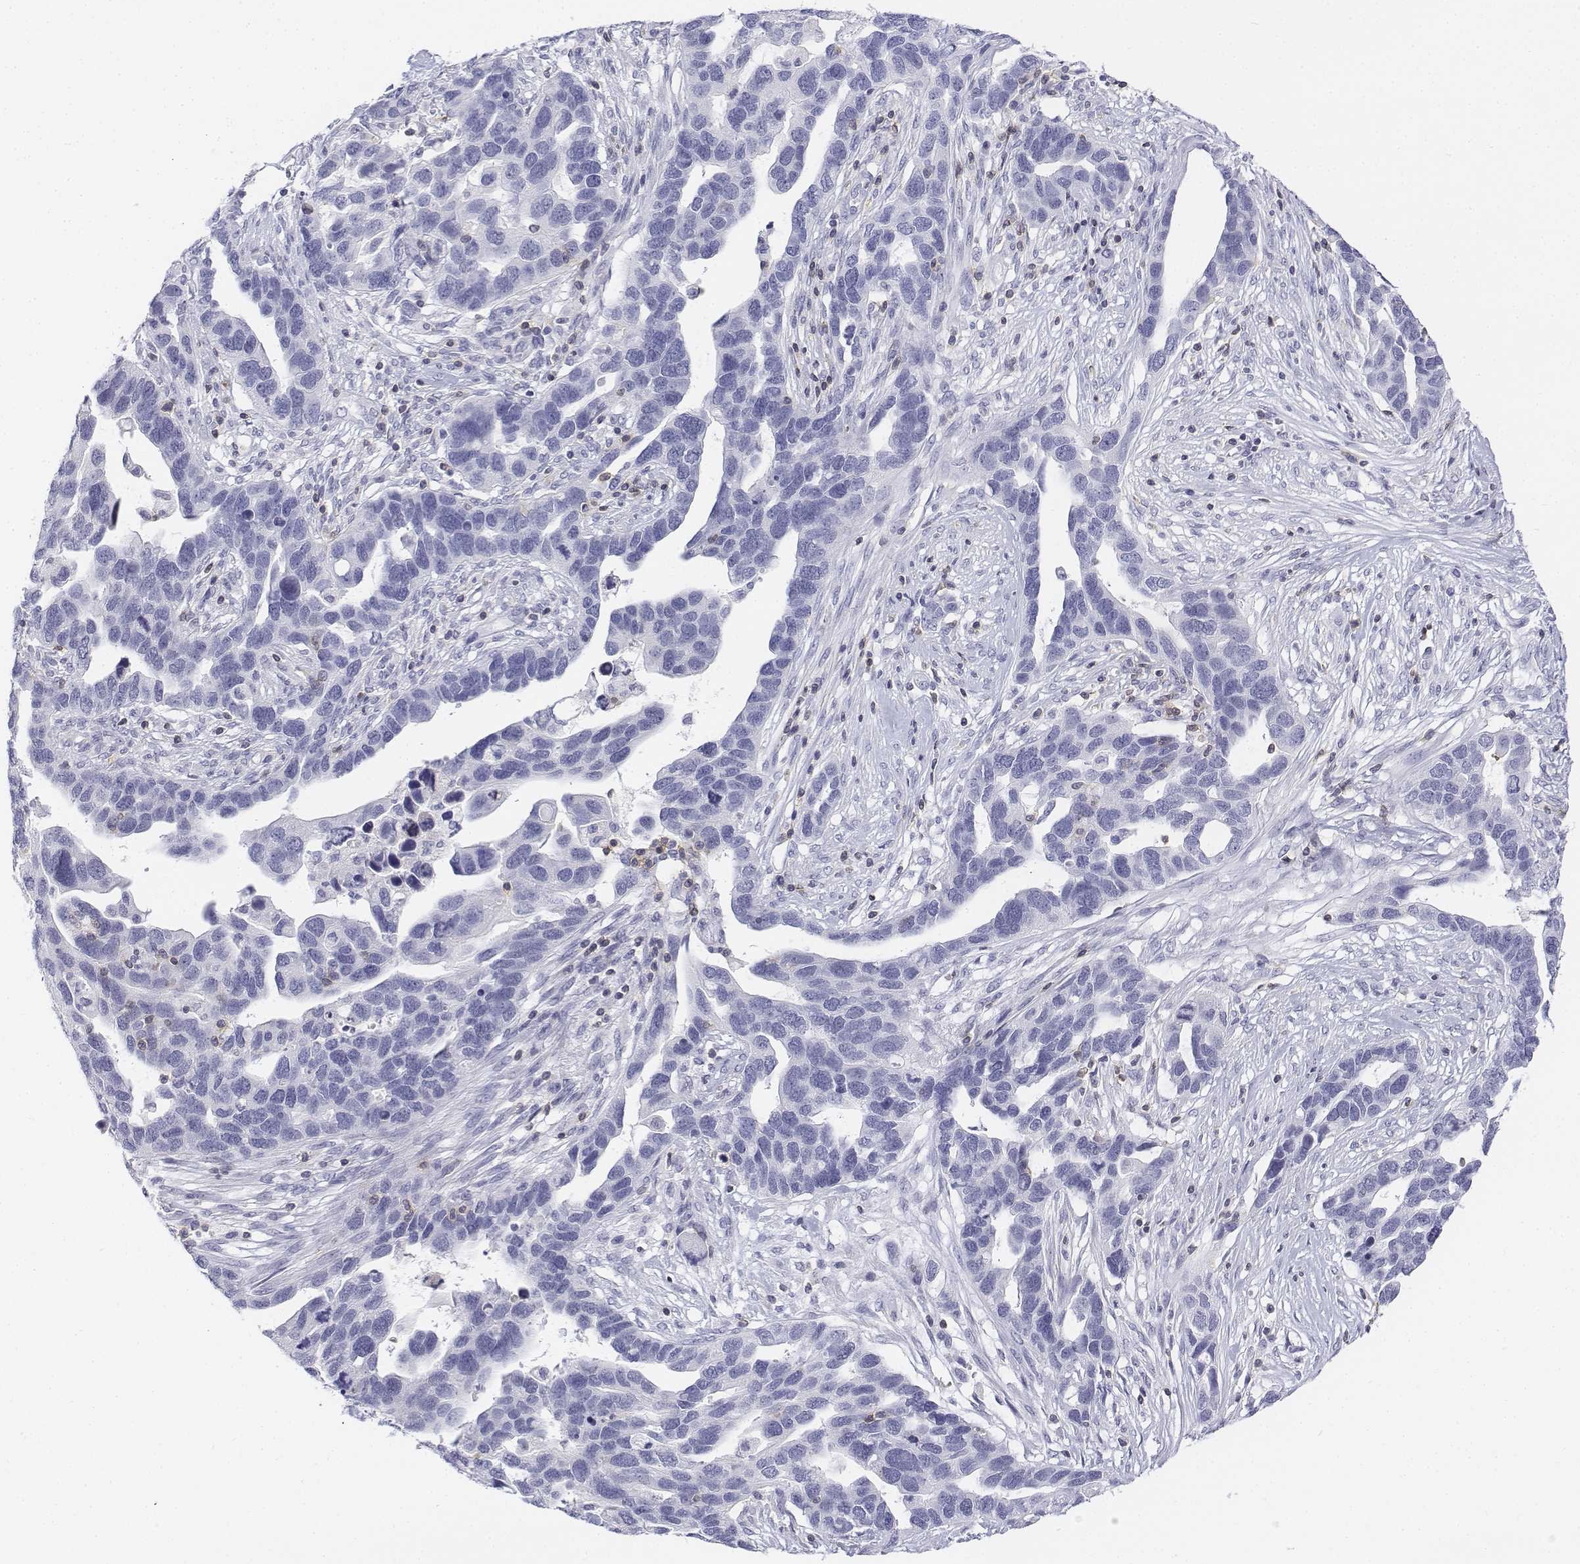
{"staining": {"intensity": "negative", "quantity": "none", "location": "none"}, "tissue": "ovarian cancer", "cell_type": "Tumor cells", "image_type": "cancer", "snomed": [{"axis": "morphology", "description": "Cystadenocarcinoma, serous, NOS"}, {"axis": "topography", "description": "Ovary"}], "caption": "There is no significant expression in tumor cells of ovarian serous cystadenocarcinoma.", "gene": "CD3E", "patient": {"sex": "female", "age": 54}}